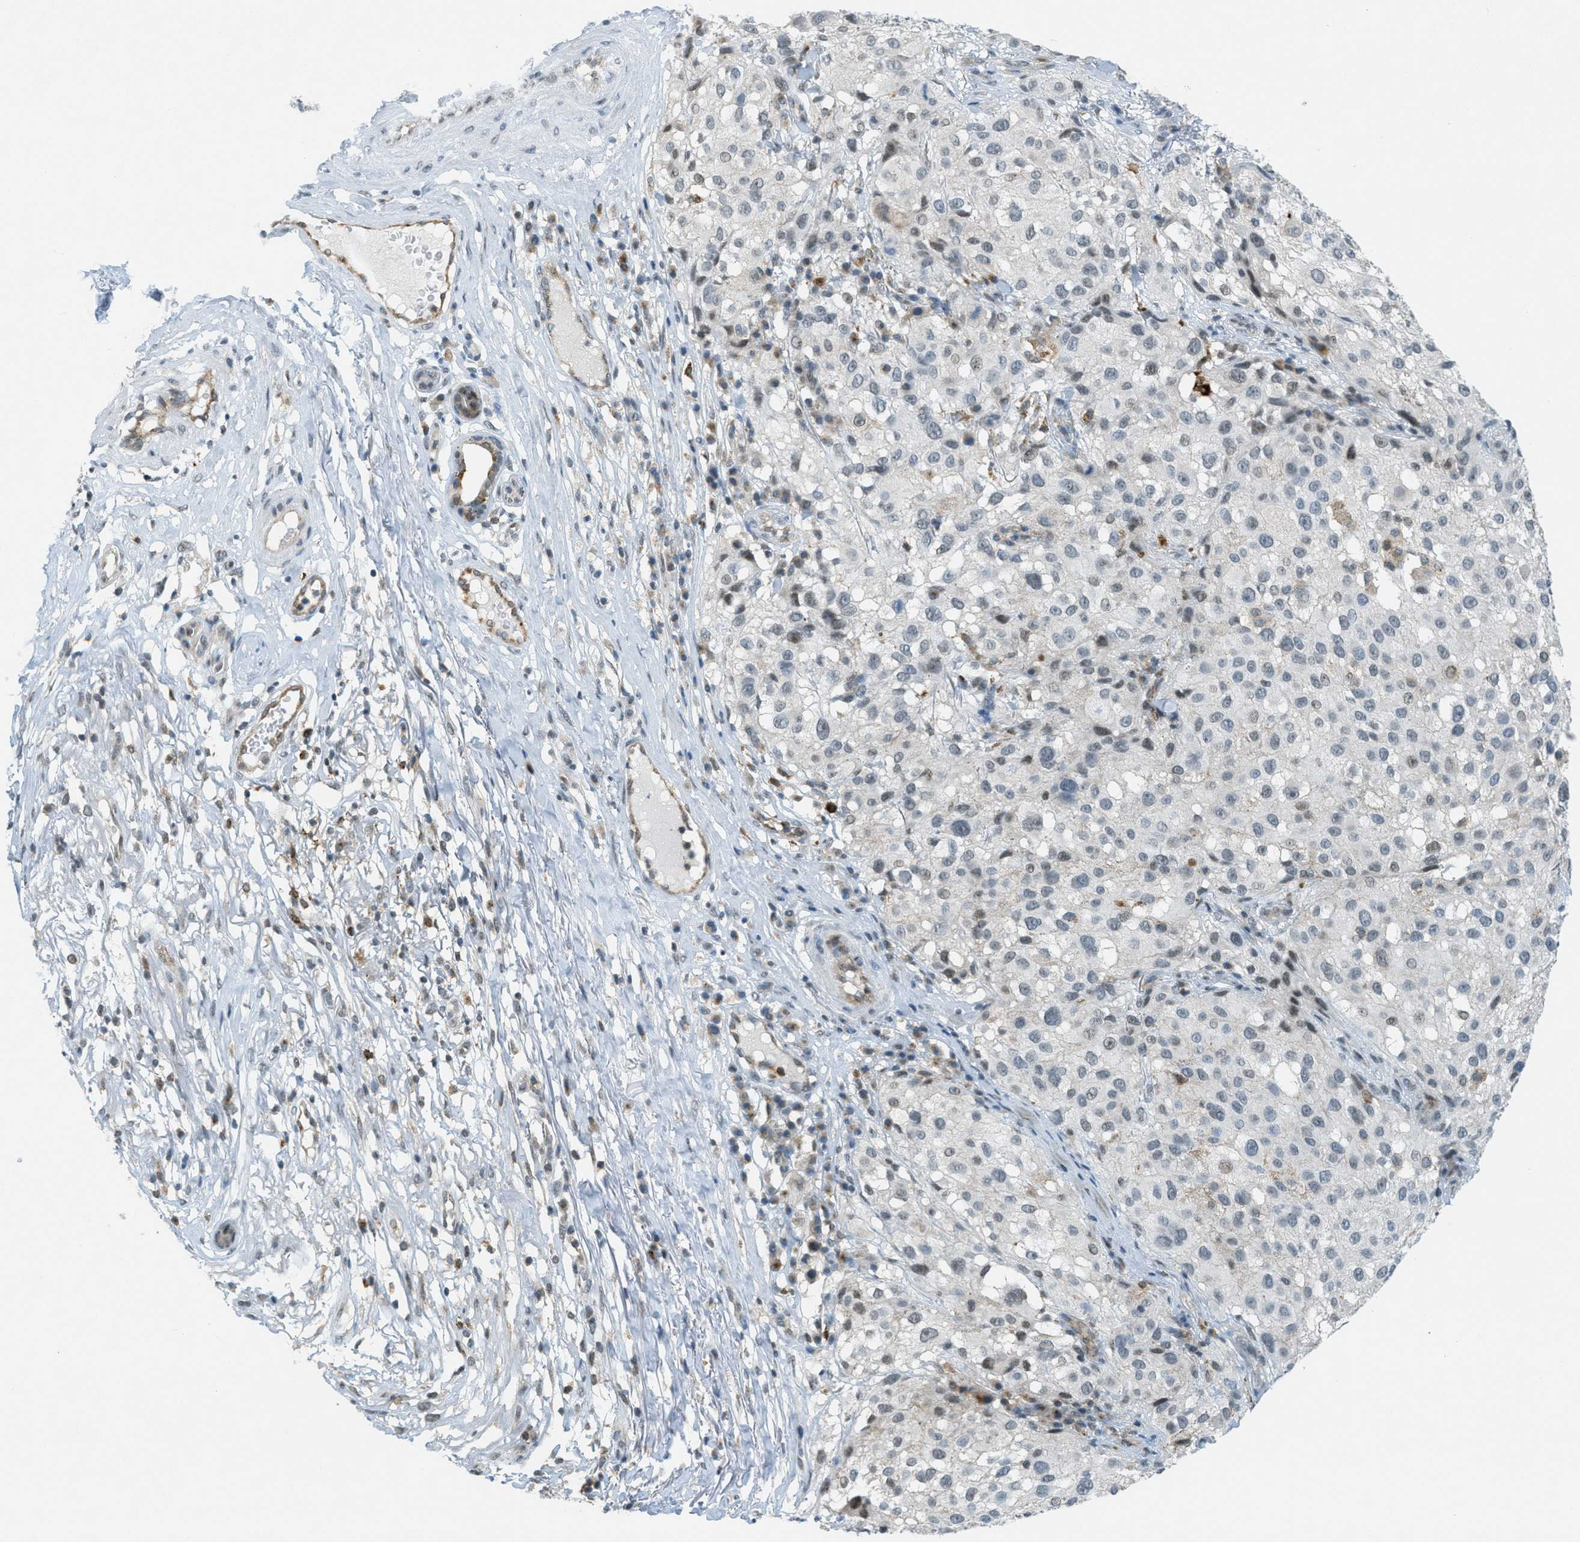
{"staining": {"intensity": "moderate", "quantity": "<25%", "location": "nuclear"}, "tissue": "melanoma", "cell_type": "Tumor cells", "image_type": "cancer", "snomed": [{"axis": "morphology", "description": "Necrosis, NOS"}, {"axis": "morphology", "description": "Malignant melanoma, NOS"}, {"axis": "topography", "description": "Skin"}], "caption": "Malignant melanoma was stained to show a protein in brown. There is low levels of moderate nuclear positivity in about <25% of tumor cells. (Brightfield microscopy of DAB IHC at high magnification).", "gene": "FYN", "patient": {"sex": "female", "age": 87}}